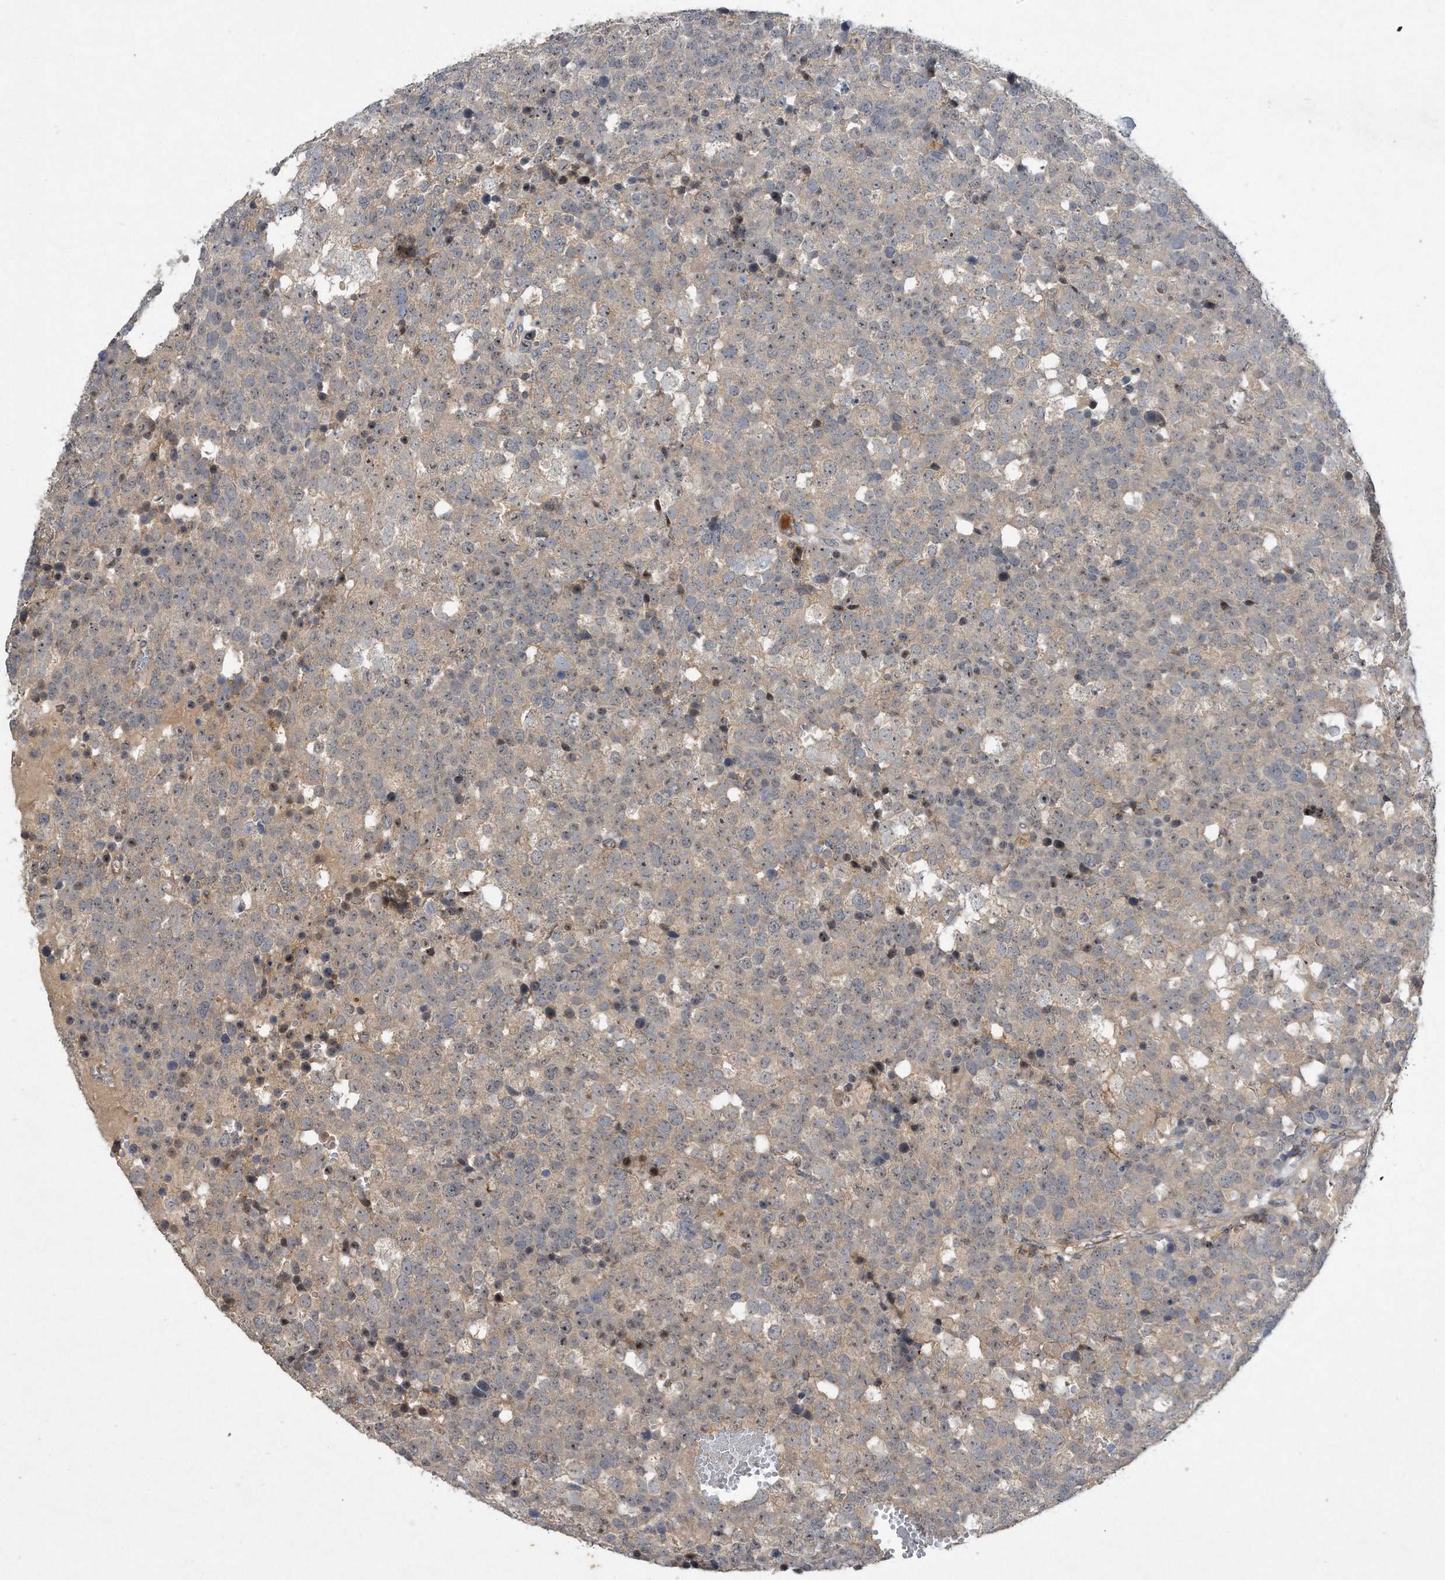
{"staining": {"intensity": "weak", "quantity": "25%-75%", "location": "nuclear"}, "tissue": "testis cancer", "cell_type": "Tumor cells", "image_type": "cancer", "snomed": [{"axis": "morphology", "description": "Seminoma, NOS"}, {"axis": "topography", "description": "Testis"}], "caption": "Testis cancer (seminoma) was stained to show a protein in brown. There is low levels of weak nuclear expression in about 25%-75% of tumor cells. The protein of interest is stained brown, and the nuclei are stained in blue (DAB IHC with brightfield microscopy, high magnification).", "gene": "PGBD2", "patient": {"sex": "male", "age": 71}}